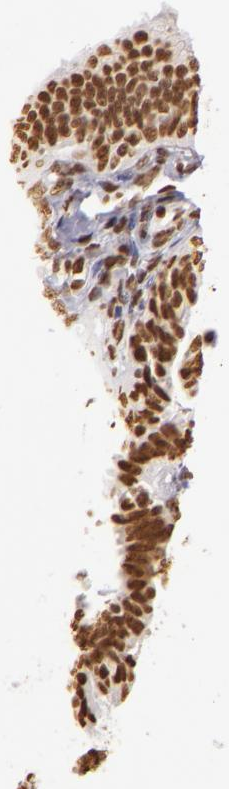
{"staining": {"intensity": "moderate", "quantity": ">75%", "location": "nuclear"}, "tissue": "fallopian tube", "cell_type": "Glandular cells", "image_type": "normal", "snomed": [{"axis": "morphology", "description": "Normal tissue, NOS"}, {"axis": "topography", "description": "Fallopian tube"}, {"axis": "topography", "description": "Ovary"}], "caption": "Protein expression analysis of unremarkable fallopian tube shows moderate nuclear staining in approximately >75% of glandular cells.", "gene": "PAPOLA", "patient": {"sex": "female", "age": 69}}